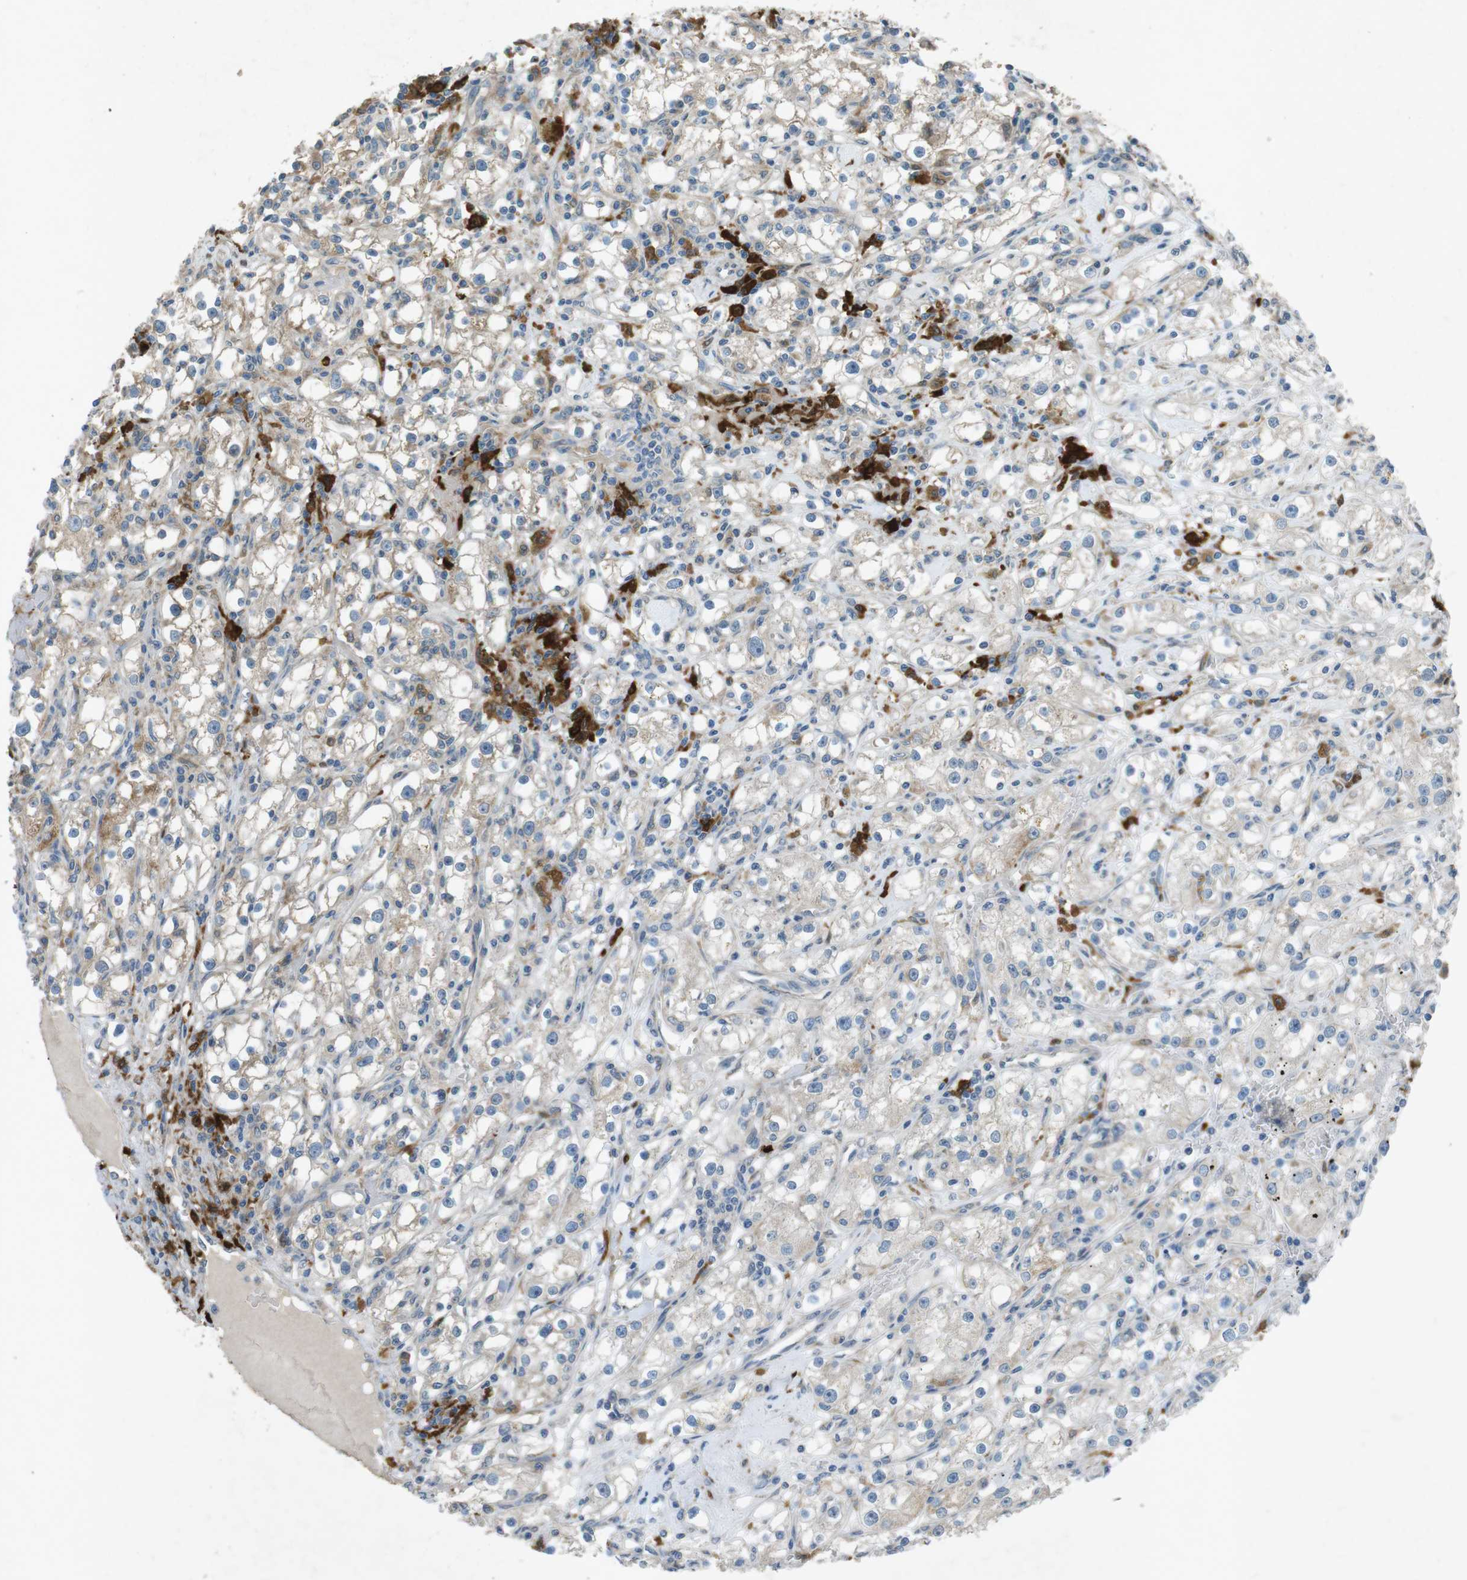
{"staining": {"intensity": "weak", "quantity": "25%-75%", "location": "cytoplasmic/membranous"}, "tissue": "renal cancer", "cell_type": "Tumor cells", "image_type": "cancer", "snomed": [{"axis": "morphology", "description": "Adenocarcinoma, NOS"}, {"axis": "topography", "description": "Kidney"}], "caption": "IHC (DAB) staining of renal cancer reveals weak cytoplasmic/membranous protein staining in about 25%-75% of tumor cells.", "gene": "TMEM41B", "patient": {"sex": "male", "age": 56}}